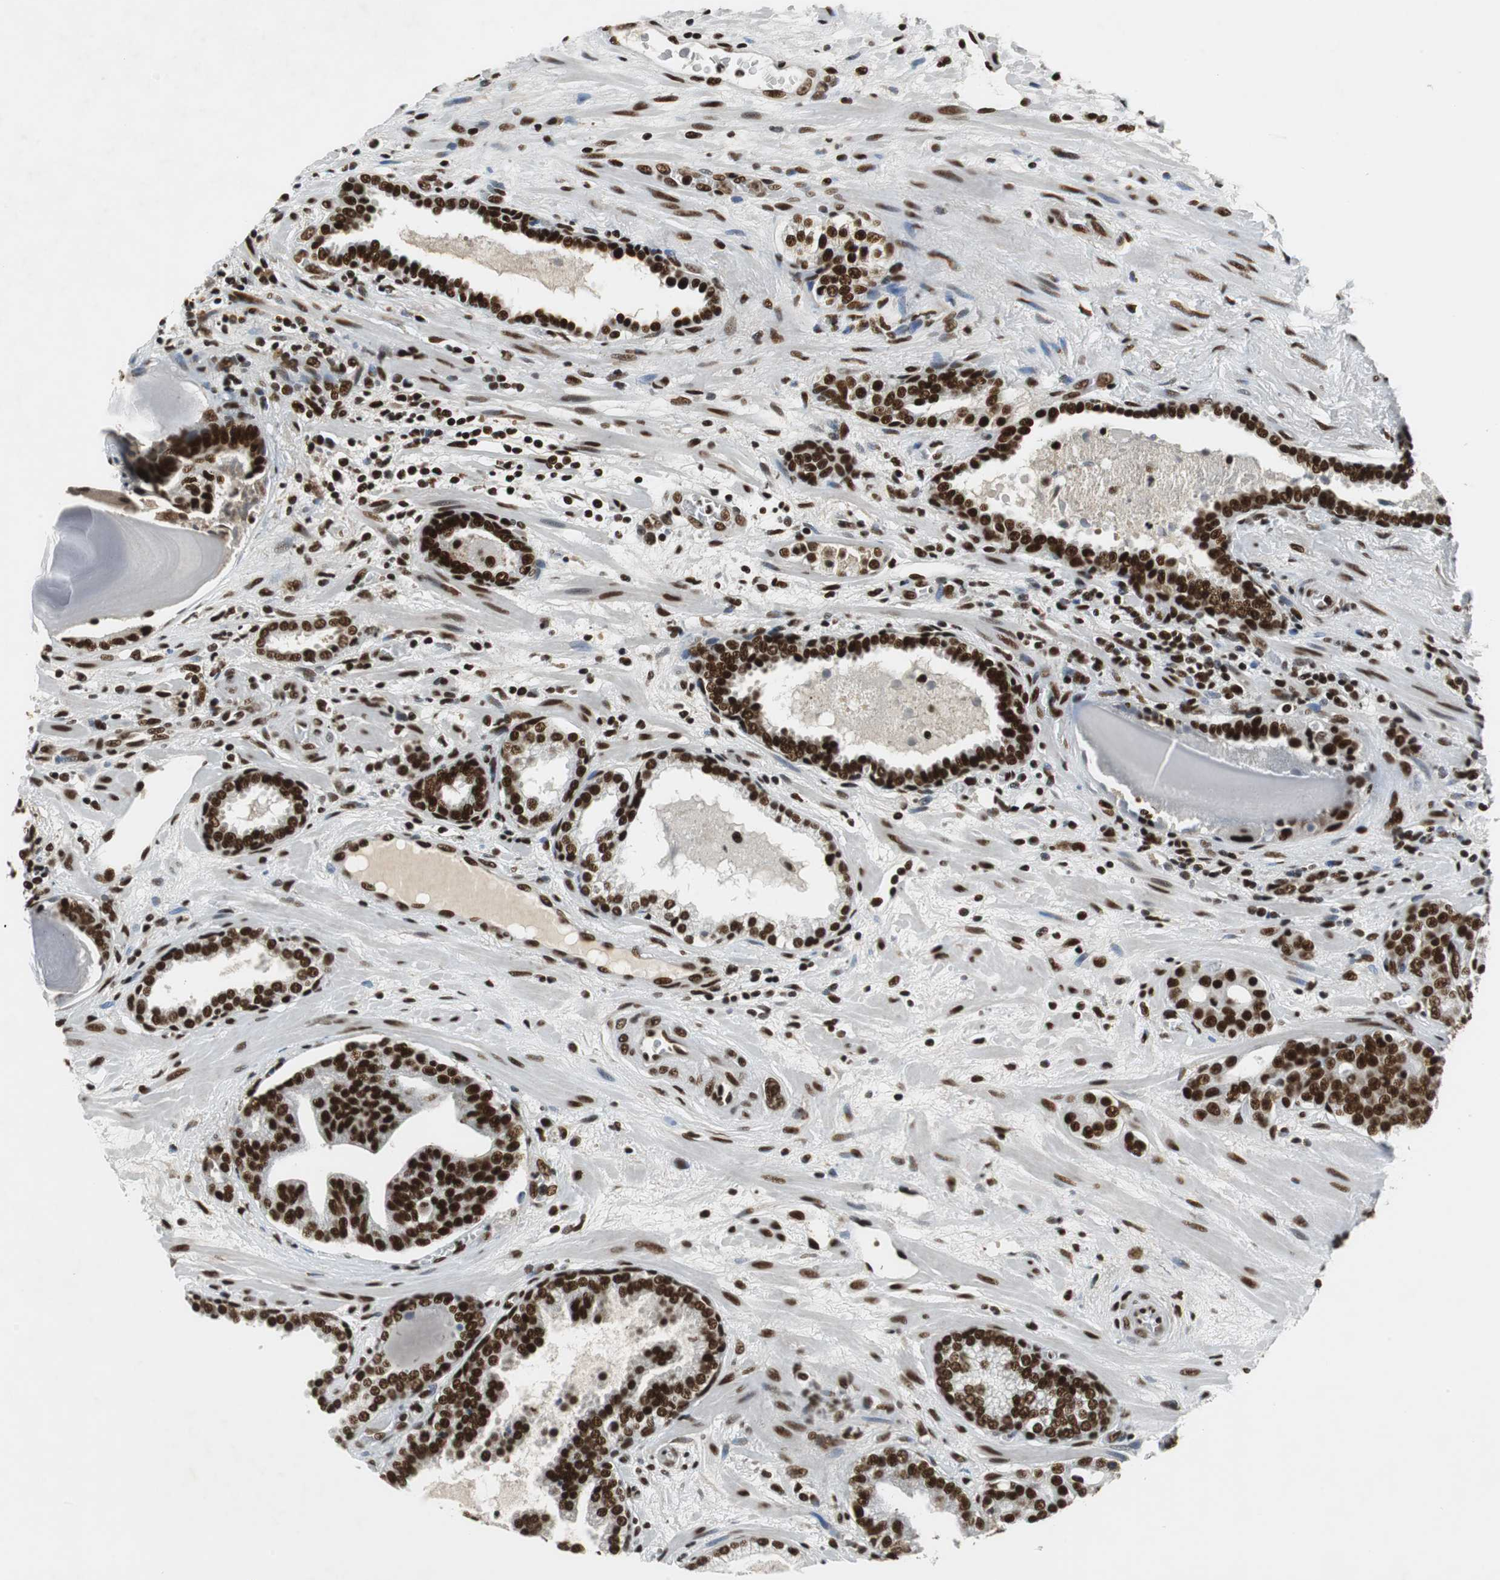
{"staining": {"intensity": "strong", "quantity": ">75%", "location": "nuclear"}, "tissue": "prostate cancer", "cell_type": "Tumor cells", "image_type": "cancer", "snomed": [{"axis": "morphology", "description": "Adenocarcinoma, Low grade"}, {"axis": "topography", "description": "Prostate"}], "caption": "This is a photomicrograph of IHC staining of low-grade adenocarcinoma (prostate), which shows strong positivity in the nuclear of tumor cells.", "gene": "PRKDC", "patient": {"sex": "male", "age": 63}}